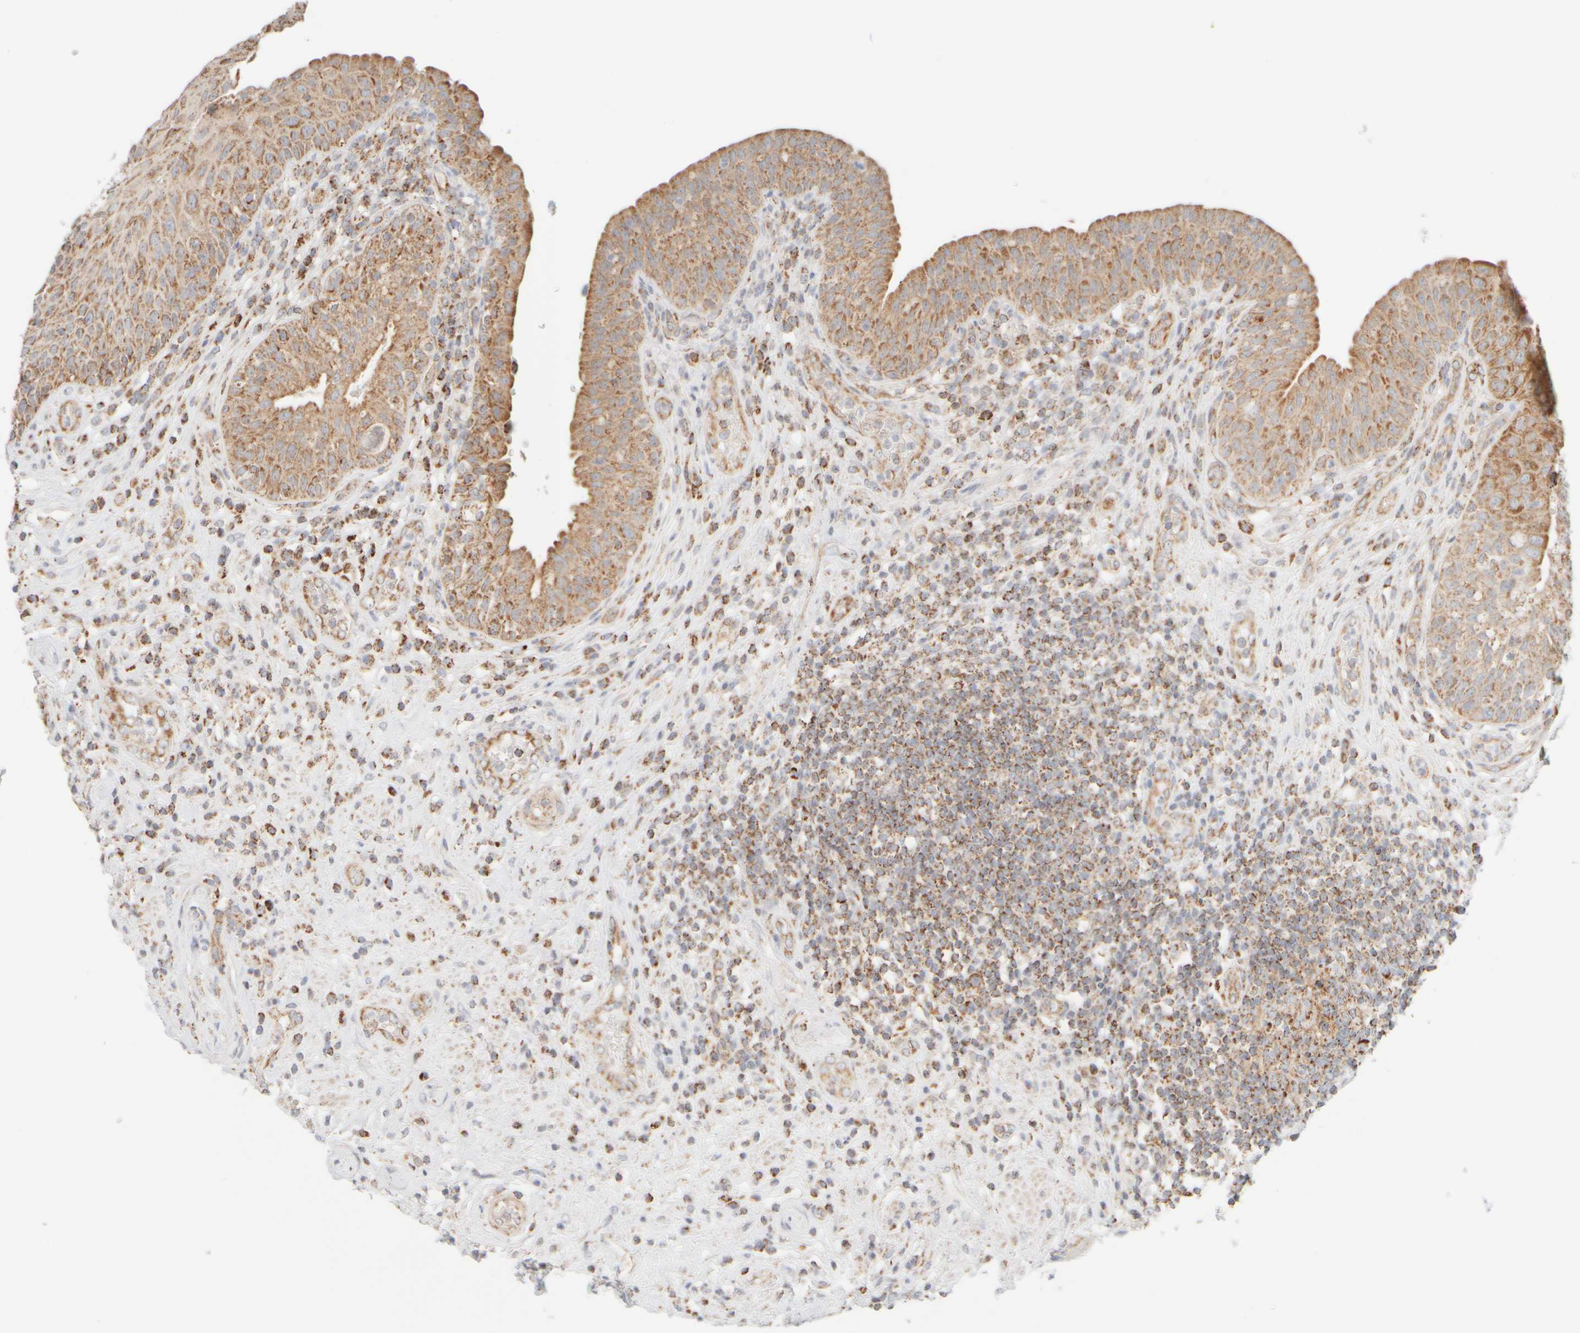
{"staining": {"intensity": "moderate", "quantity": ">75%", "location": "cytoplasmic/membranous"}, "tissue": "urinary bladder", "cell_type": "Urothelial cells", "image_type": "normal", "snomed": [{"axis": "morphology", "description": "Normal tissue, NOS"}, {"axis": "topography", "description": "Urinary bladder"}], "caption": "Moderate cytoplasmic/membranous staining for a protein is identified in approximately >75% of urothelial cells of benign urinary bladder using immunohistochemistry.", "gene": "APBB2", "patient": {"sex": "female", "age": 62}}